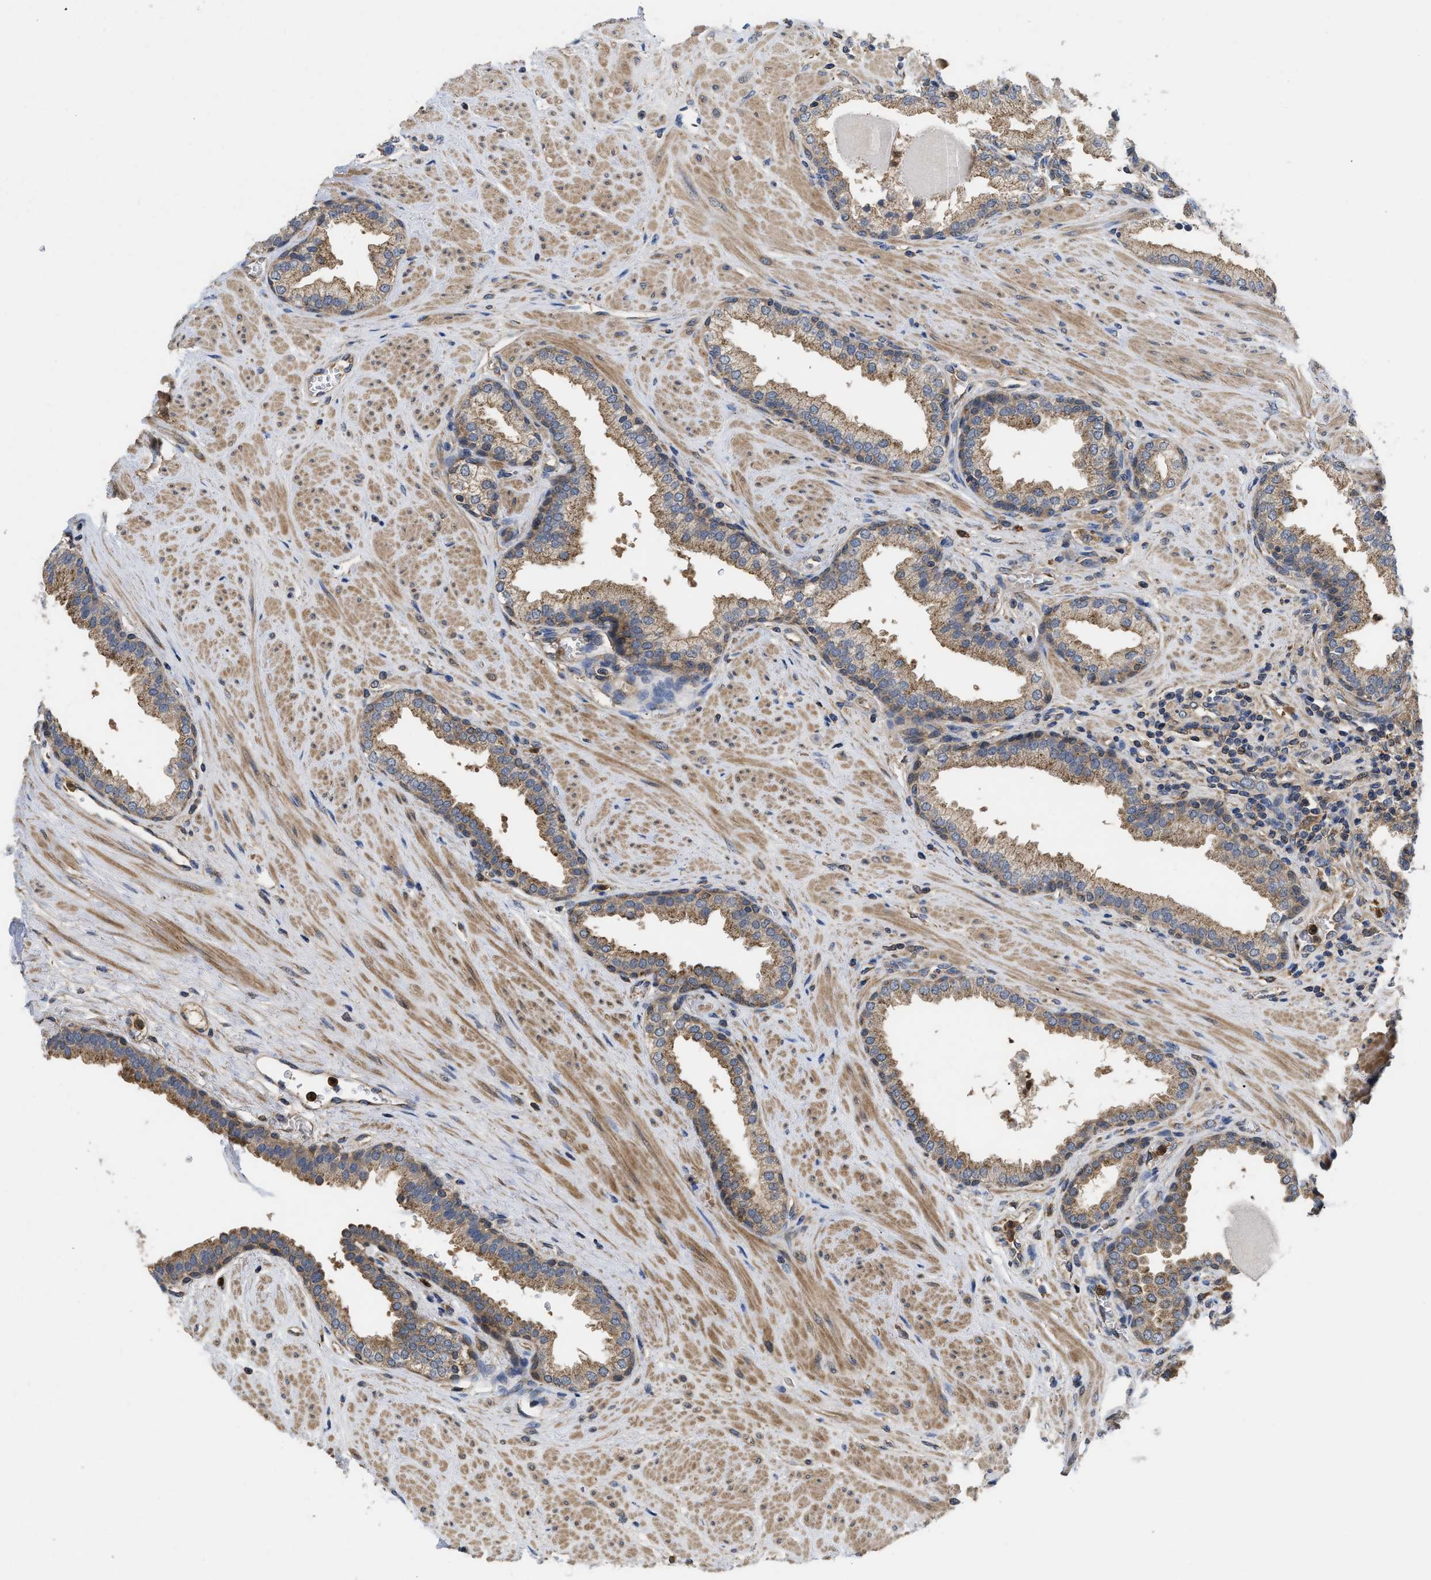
{"staining": {"intensity": "weak", "quantity": ">75%", "location": "cytoplasmic/membranous"}, "tissue": "prostate", "cell_type": "Glandular cells", "image_type": "normal", "snomed": [{"axis": "morphology", "description": "Normal tissue, NOS"}, {"axis": "topography", "description": "Prostate"}], "caption": "Weak cytoplasmic/membranous positivity is present in about >75% of glandular cells in benign prostate. The staining was performed using DAB (3,3'-diaminobenzidine) to visualize the protein expression in brown, while the nuclei were stained in blue with hematoxylin (Magnification: 20x).", "gene": "RNF216", "patient": {"sex": "male", "age": 51}}